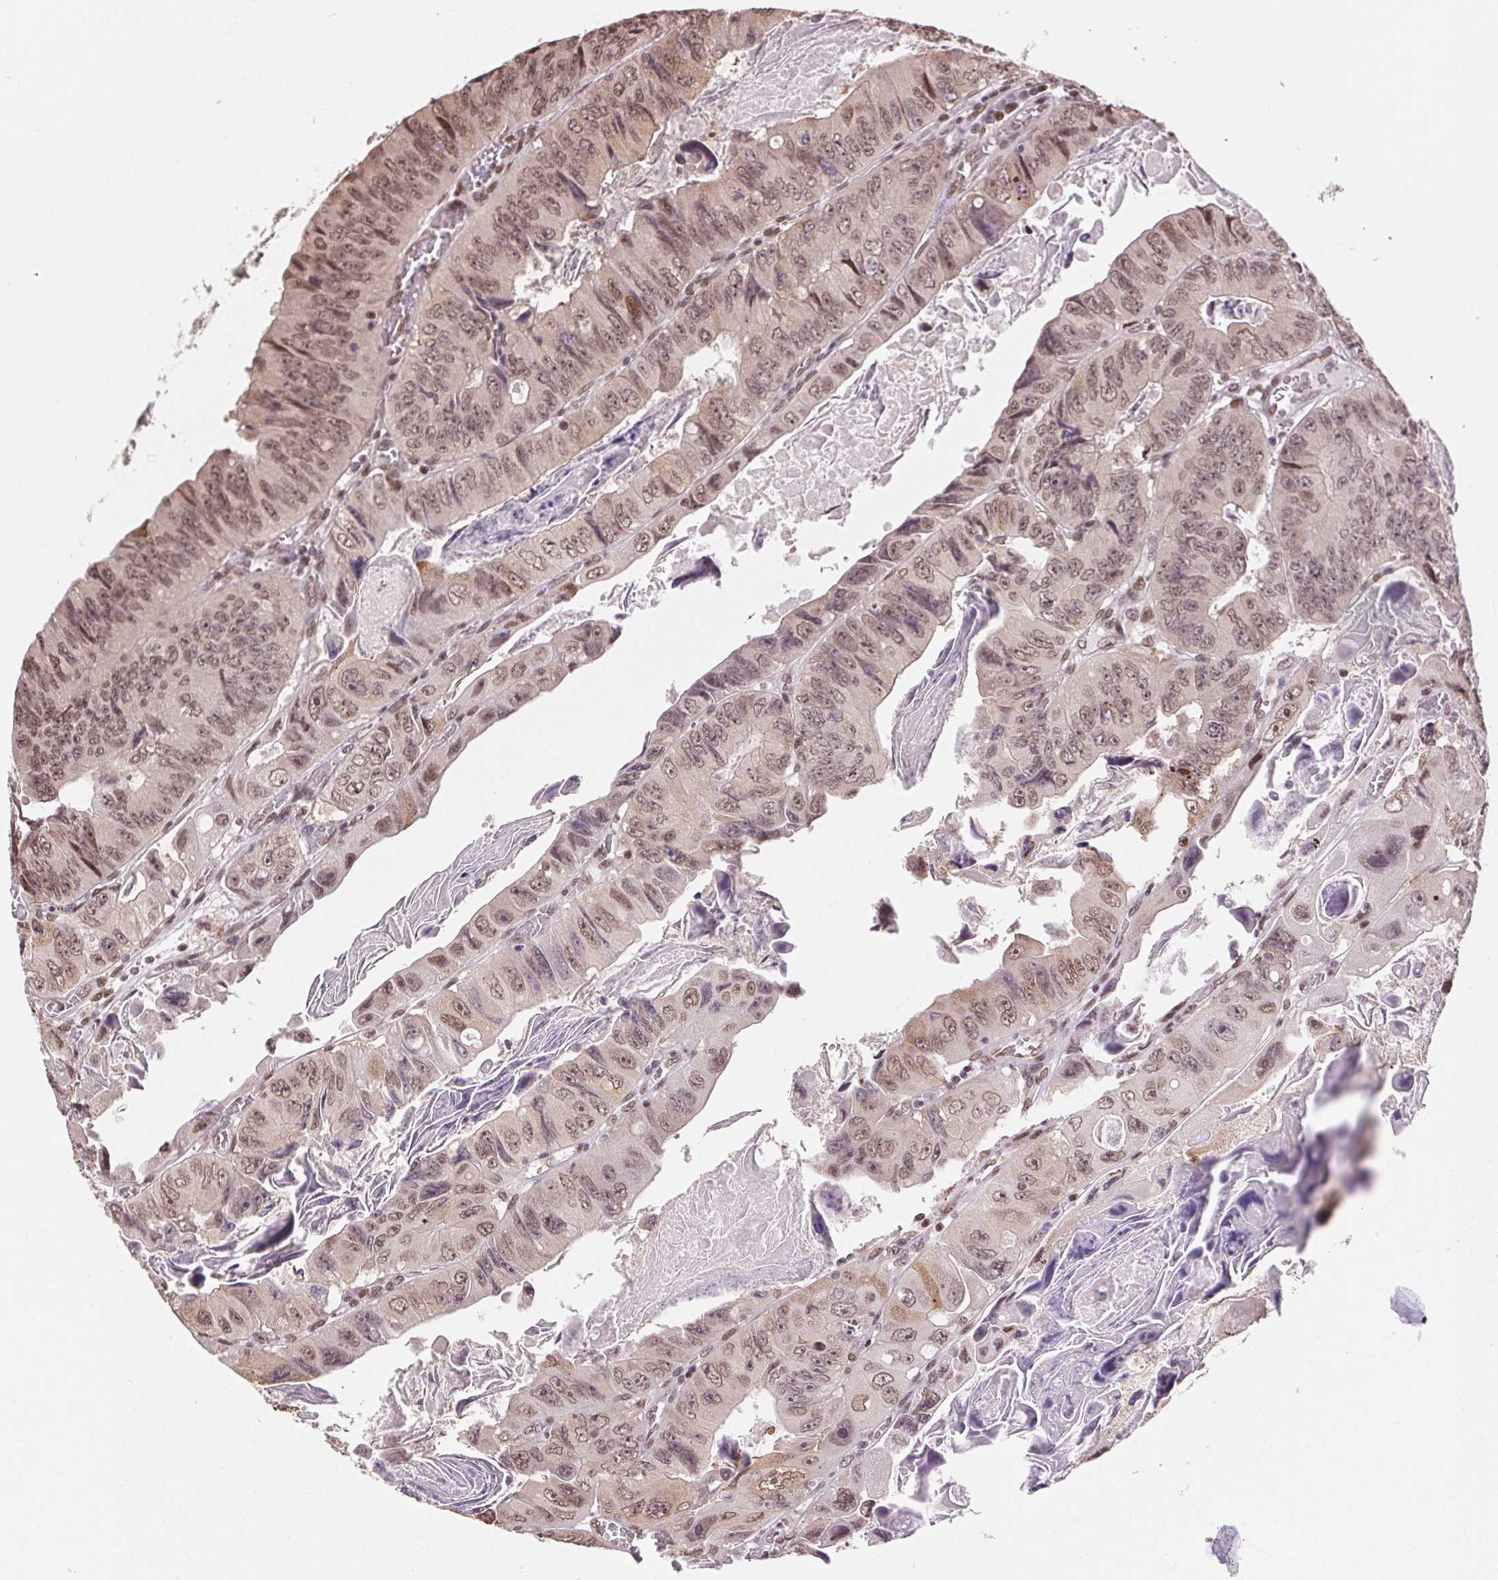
{"staining": {"intensity": "moderate", "quantity": ">75%", "location": "nuclear"}, "tissue": "colorectal cancer", "cell_type": "Tumor cells", "image_type": "cancer", "snomed": [{"axis": "morphology", "description": "Adenocarcinoma, NOS"}, {"axis": "topography", "description": "Colon"}], "caption": "A photomicrograph of human adenocarcinoma (colorectal) stained for a protein shows moderate nuclear brown staining in tumor cells.", "gene": "RAD23A", "patient": {"sex": "female", "age": 84}}